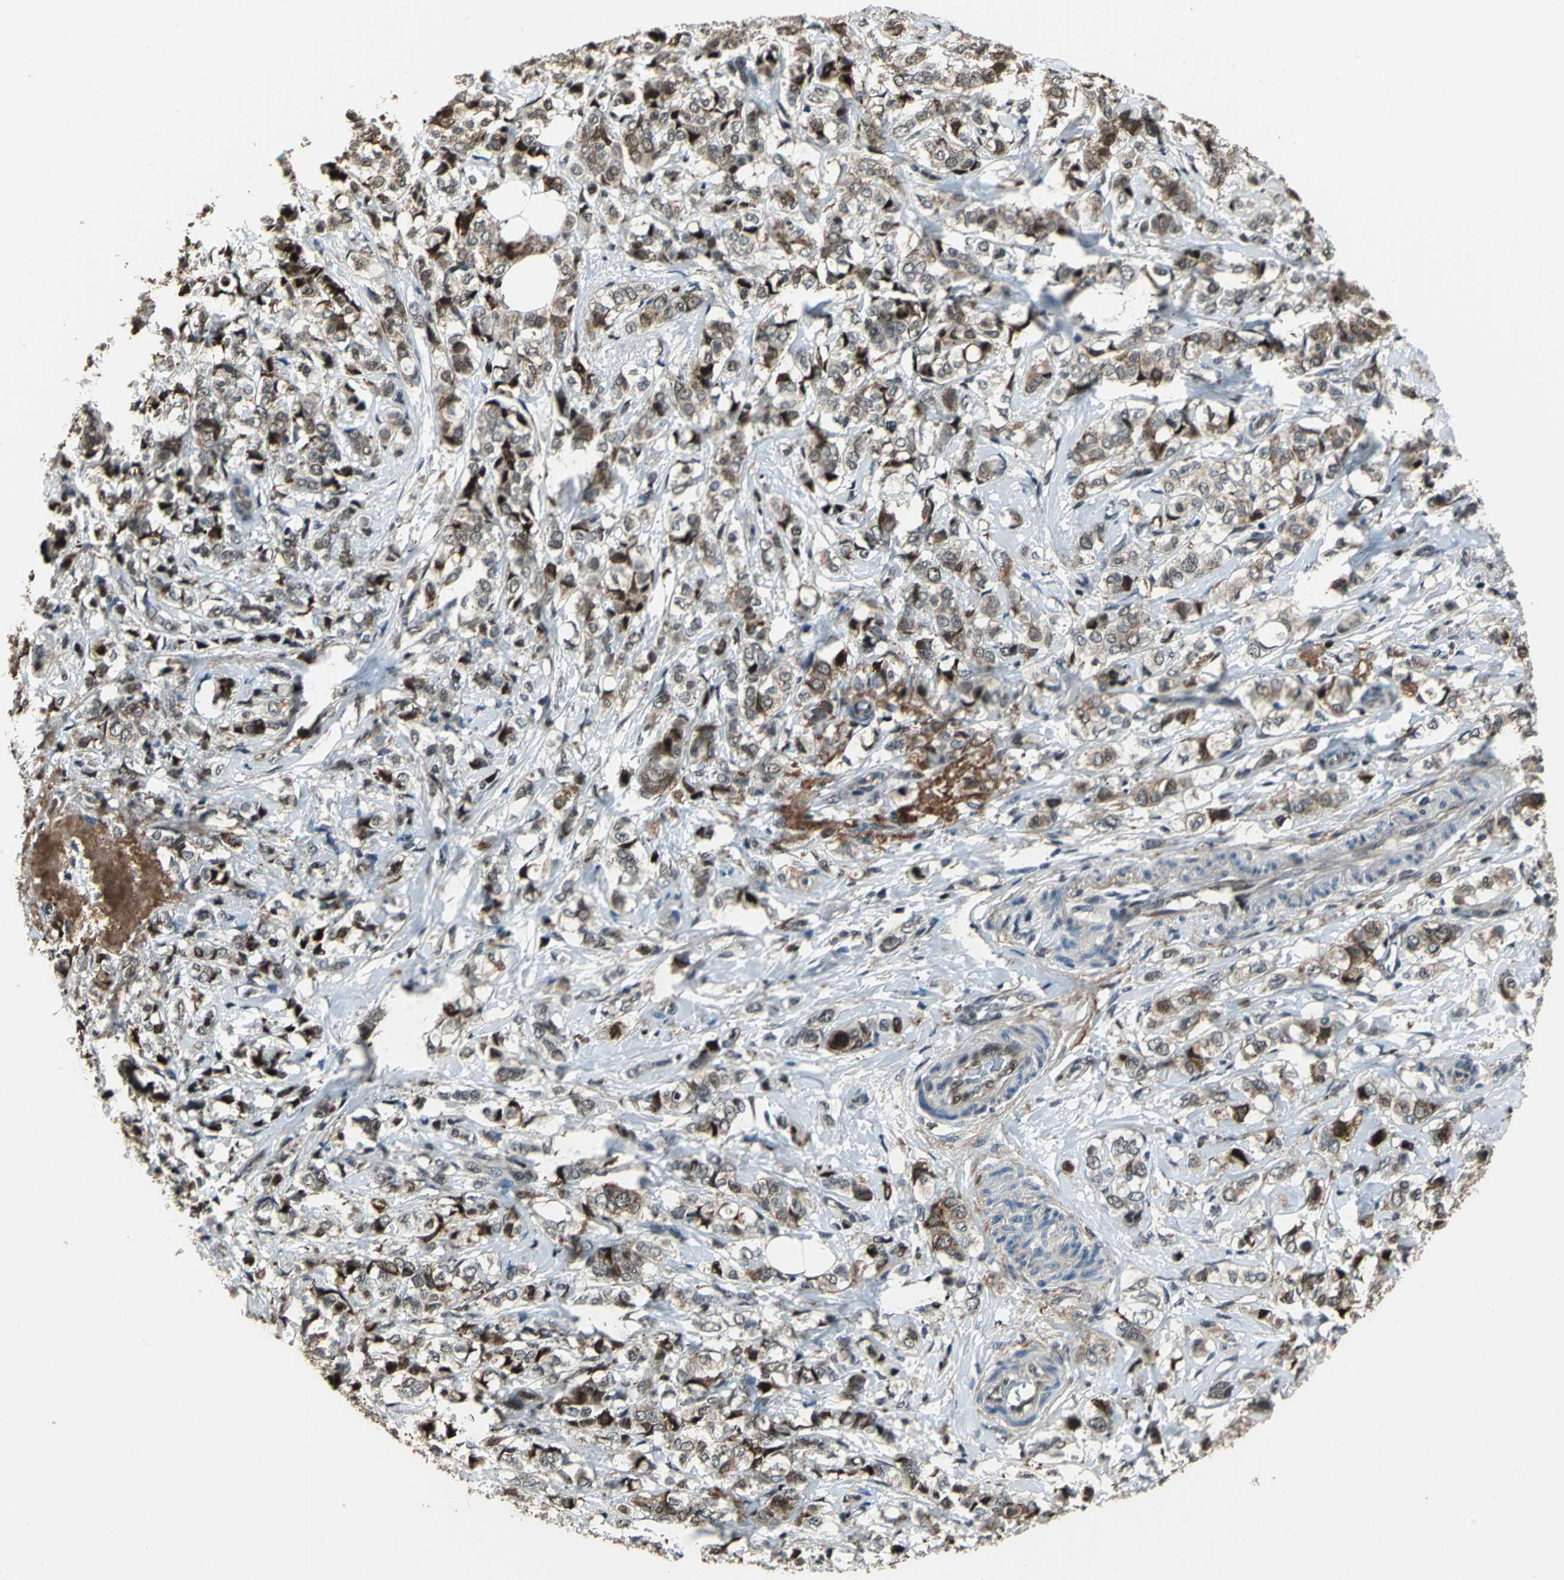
{"staining": {"intensity": "moderate", "quantity": ">75%", "location": "cytoplasmic/membranous,nuclear"}, "tissue": "breast cancer", "cell_type": "Tumor cells", "image_type": "cancer", "snomed": [{"axis": "morphology", "description": "Lobular carcinoma"}, {"axis": "topography", "description": "Breast"}], "caption": "This micrograph demonstrates lobular carcinoma (breast) stained with immunohistochemistry (IHC) to label a protein in brown. The cytoplasmic/membranous and nuclear of tumor cells show moderate positivity for the protein. Nuclei are counter-stained blue.", "gene": "MIS18BP1", "patient": {"sex": "female", "age": 60}}